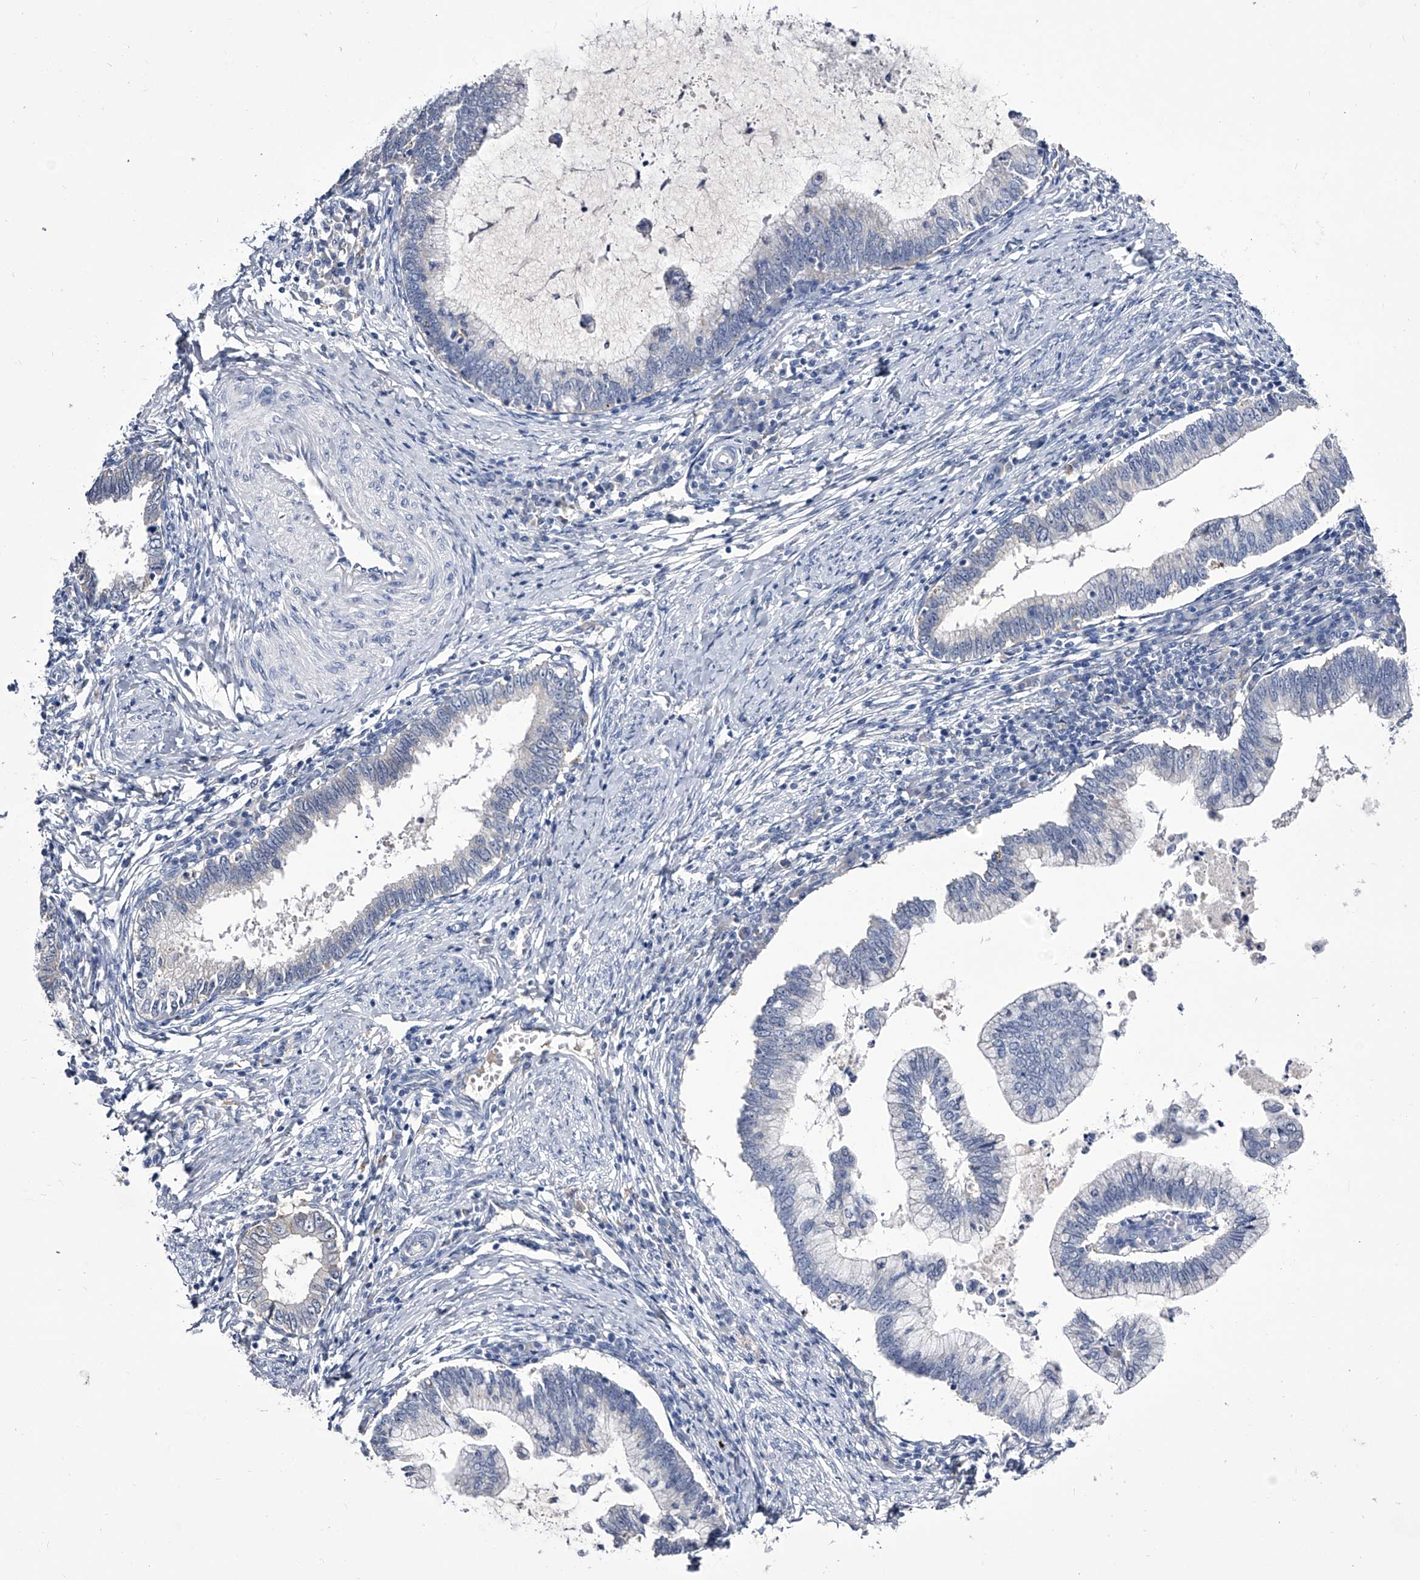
{"staining": {"intensity": "negative", "quantity": "none", "location": "none"}, "tissue": "cervical cancer", "cell_type": "Tumor cells", "image_type": "cancer", "snomed": [{"axis": "morphology", "description": "Adenocarcinoma, NOS"}, {"axis": "topography", "description": "Cervix"}], "caption": "This is a micrograph of immunohistochemistry staining of cervical cancer (adenocarcinoma), which shows no expression in tumor cells.", "gene": "CRISP2", "patient": {"sex": "female", "age": 36}}